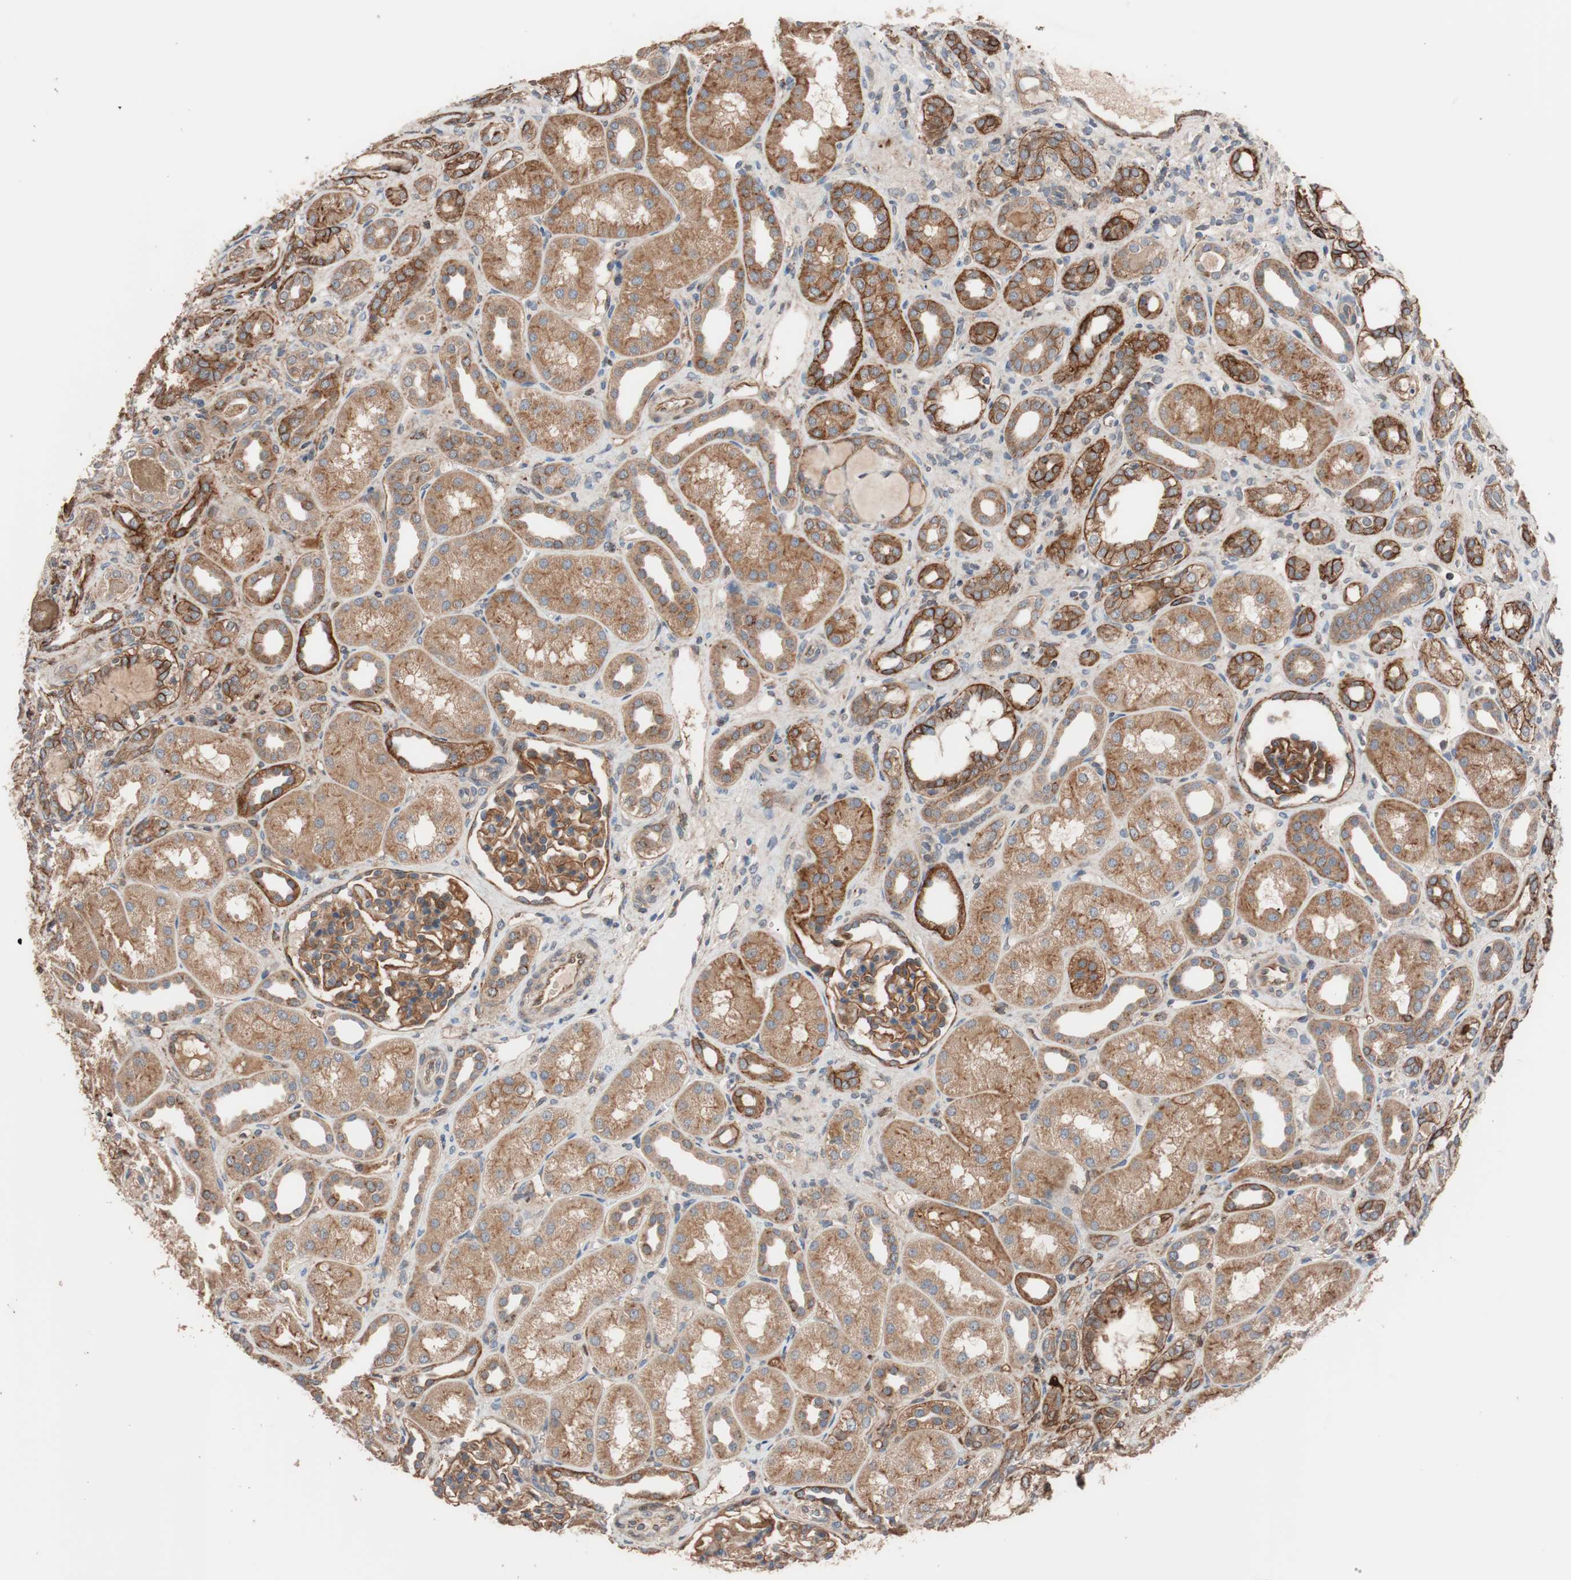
{"staining": {"intensity": "strong", "quantity": ">75%", "location": "cytoplasmic/membranous"}, "tissue": "kidney", "cell_type": "Cells in glomeruli", "image_type": "normal", "snomed": [{"axis": "morphology", "description": "Normal tissue, NOS"}, {"axis": "topography", "description": "Kidney"}], "caption": "Immunohistochemical staining of normal human kidney shows strong cytoplasmic/membranous protein positivity in about >75% of cells in glomeruli.", "gene": "SDC4", "patient": {"sex": "male", "age": 7}}